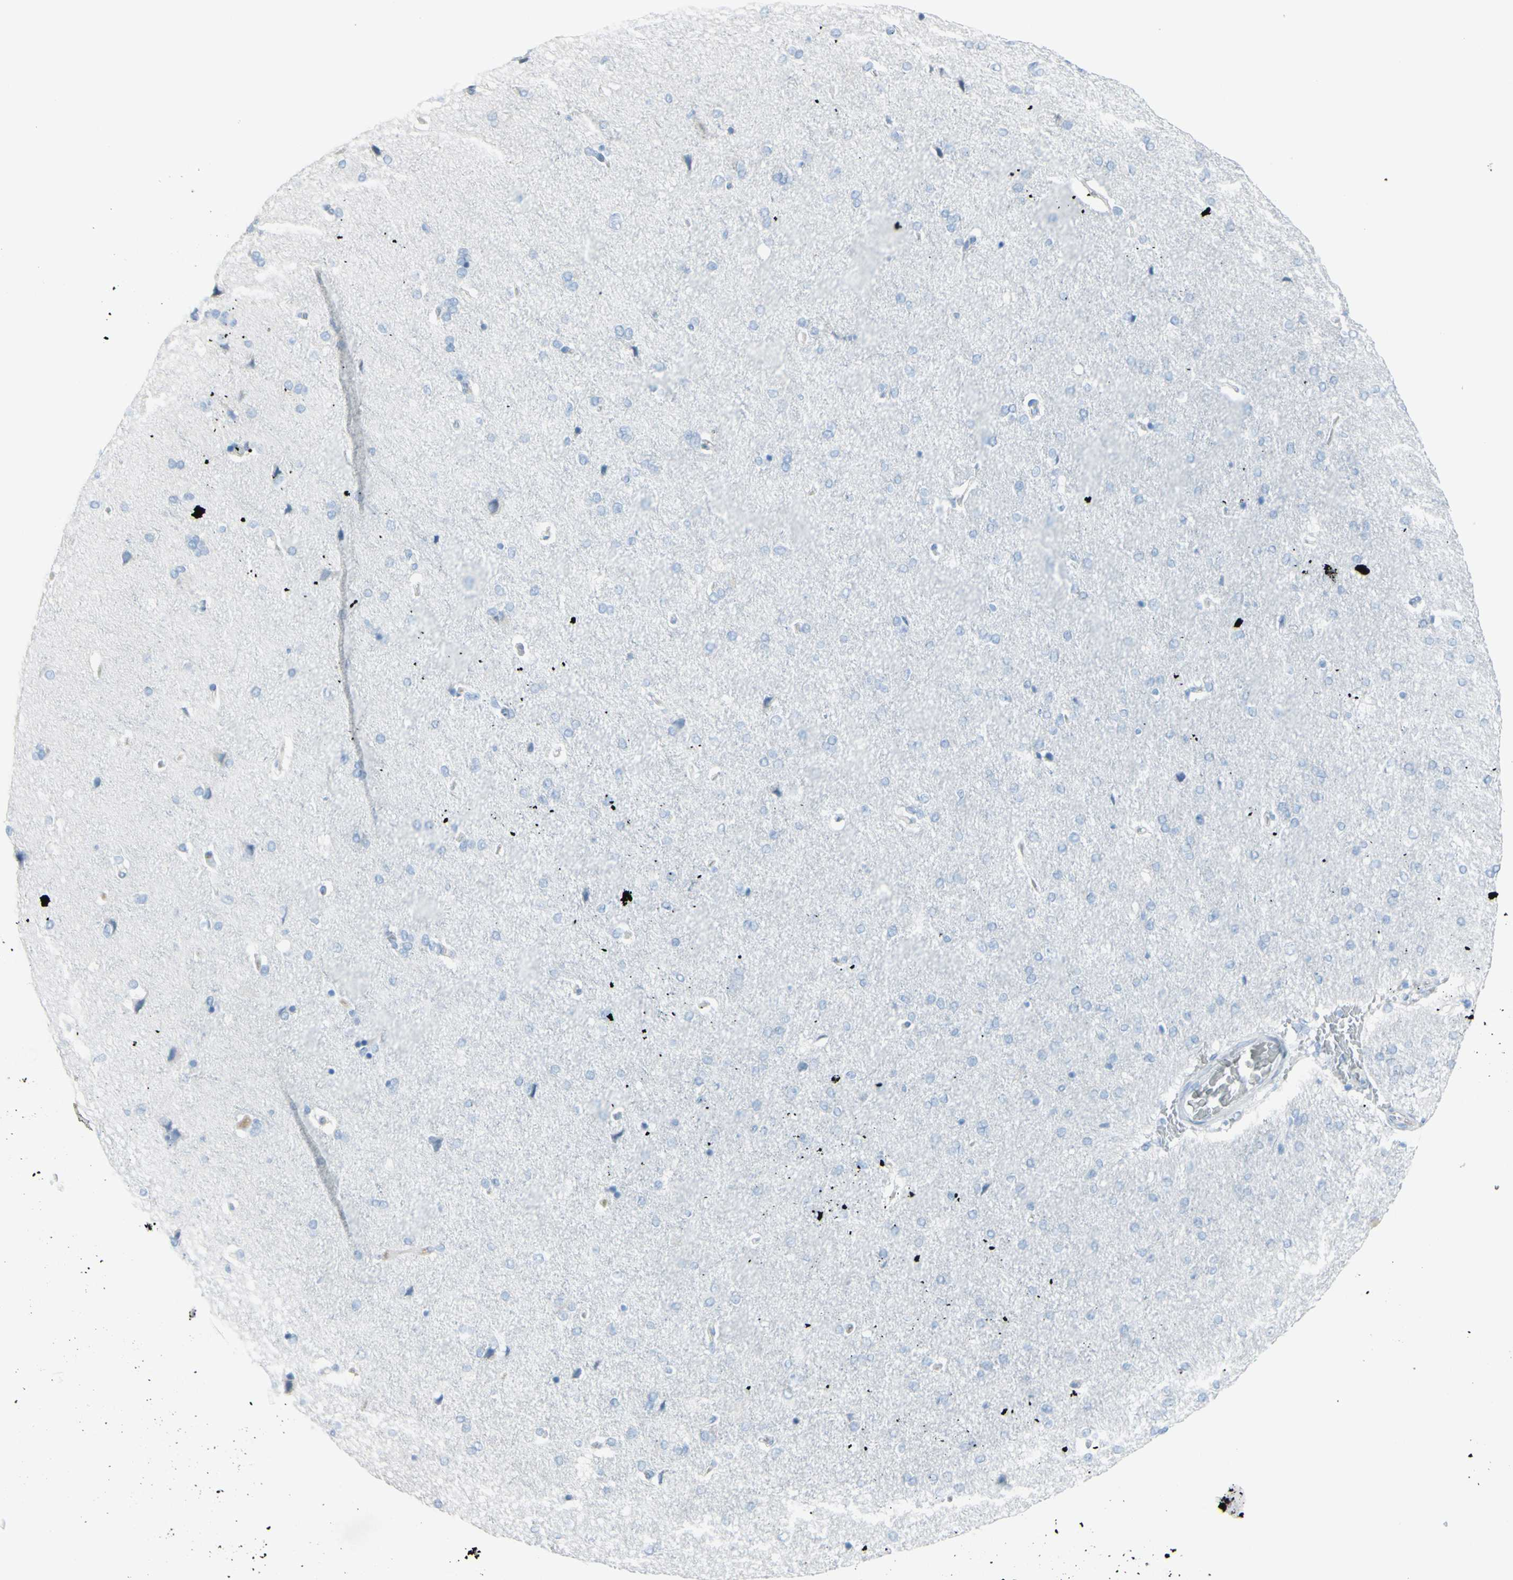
{"staining": {"intensity": "negative", "quantity": "none", "location": "none"}, "tissue": "cerebral cortex", "cell_type": "Endothelial cells", "image_type": "normal", "snomed": [{"axis": "morphology", "description": "Normal tissue, NOS"}, {"axis": "topography", "description": "Cerebral cortex"}], "caption": "IHC photomicrograph of unremarkable cerebral cortex stained for a protein (brown), which reveals no staining in endothelial cells.", "gene": "TFPI2", "patient": {"sex": "male", "age": 62}}